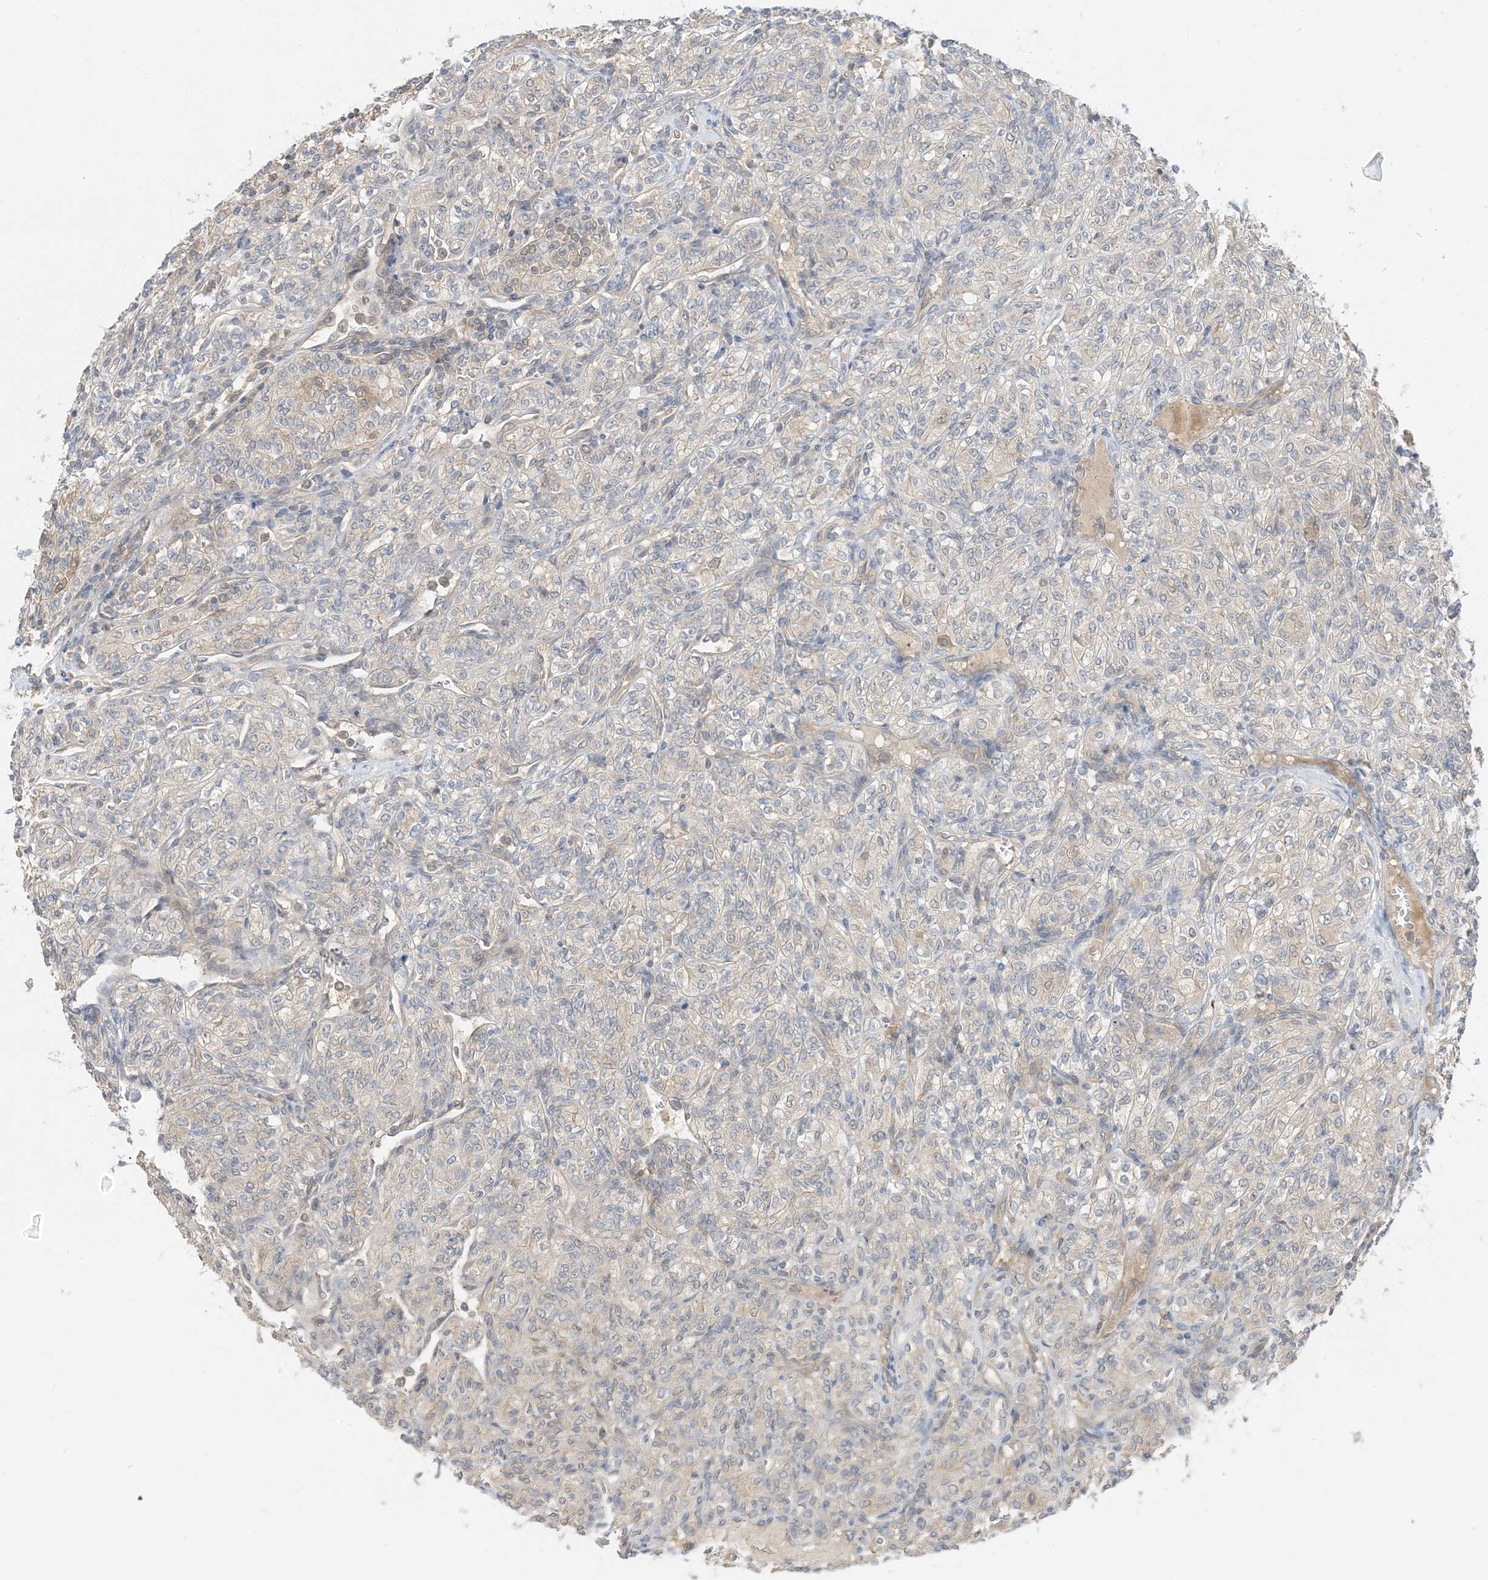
{"staining": {"intensity": "negative", "quantity": "none", "location": "none"}, "tissue": "renal cancer", "cell_type": "Tumor cells", "image_type": "cancer", "snomed": [{"axis": "morphology", "description": "Adenocarcinoma, NOS"}, {"axis": "topography", "description": "Kidney"}], "caption": "DAB immunohistochemical staining of human adenocarcinoma (renal) reveals no significant expression in tumor cells.", "gene": "WDR26", "patient": {"sex": "male", "age": 77}}